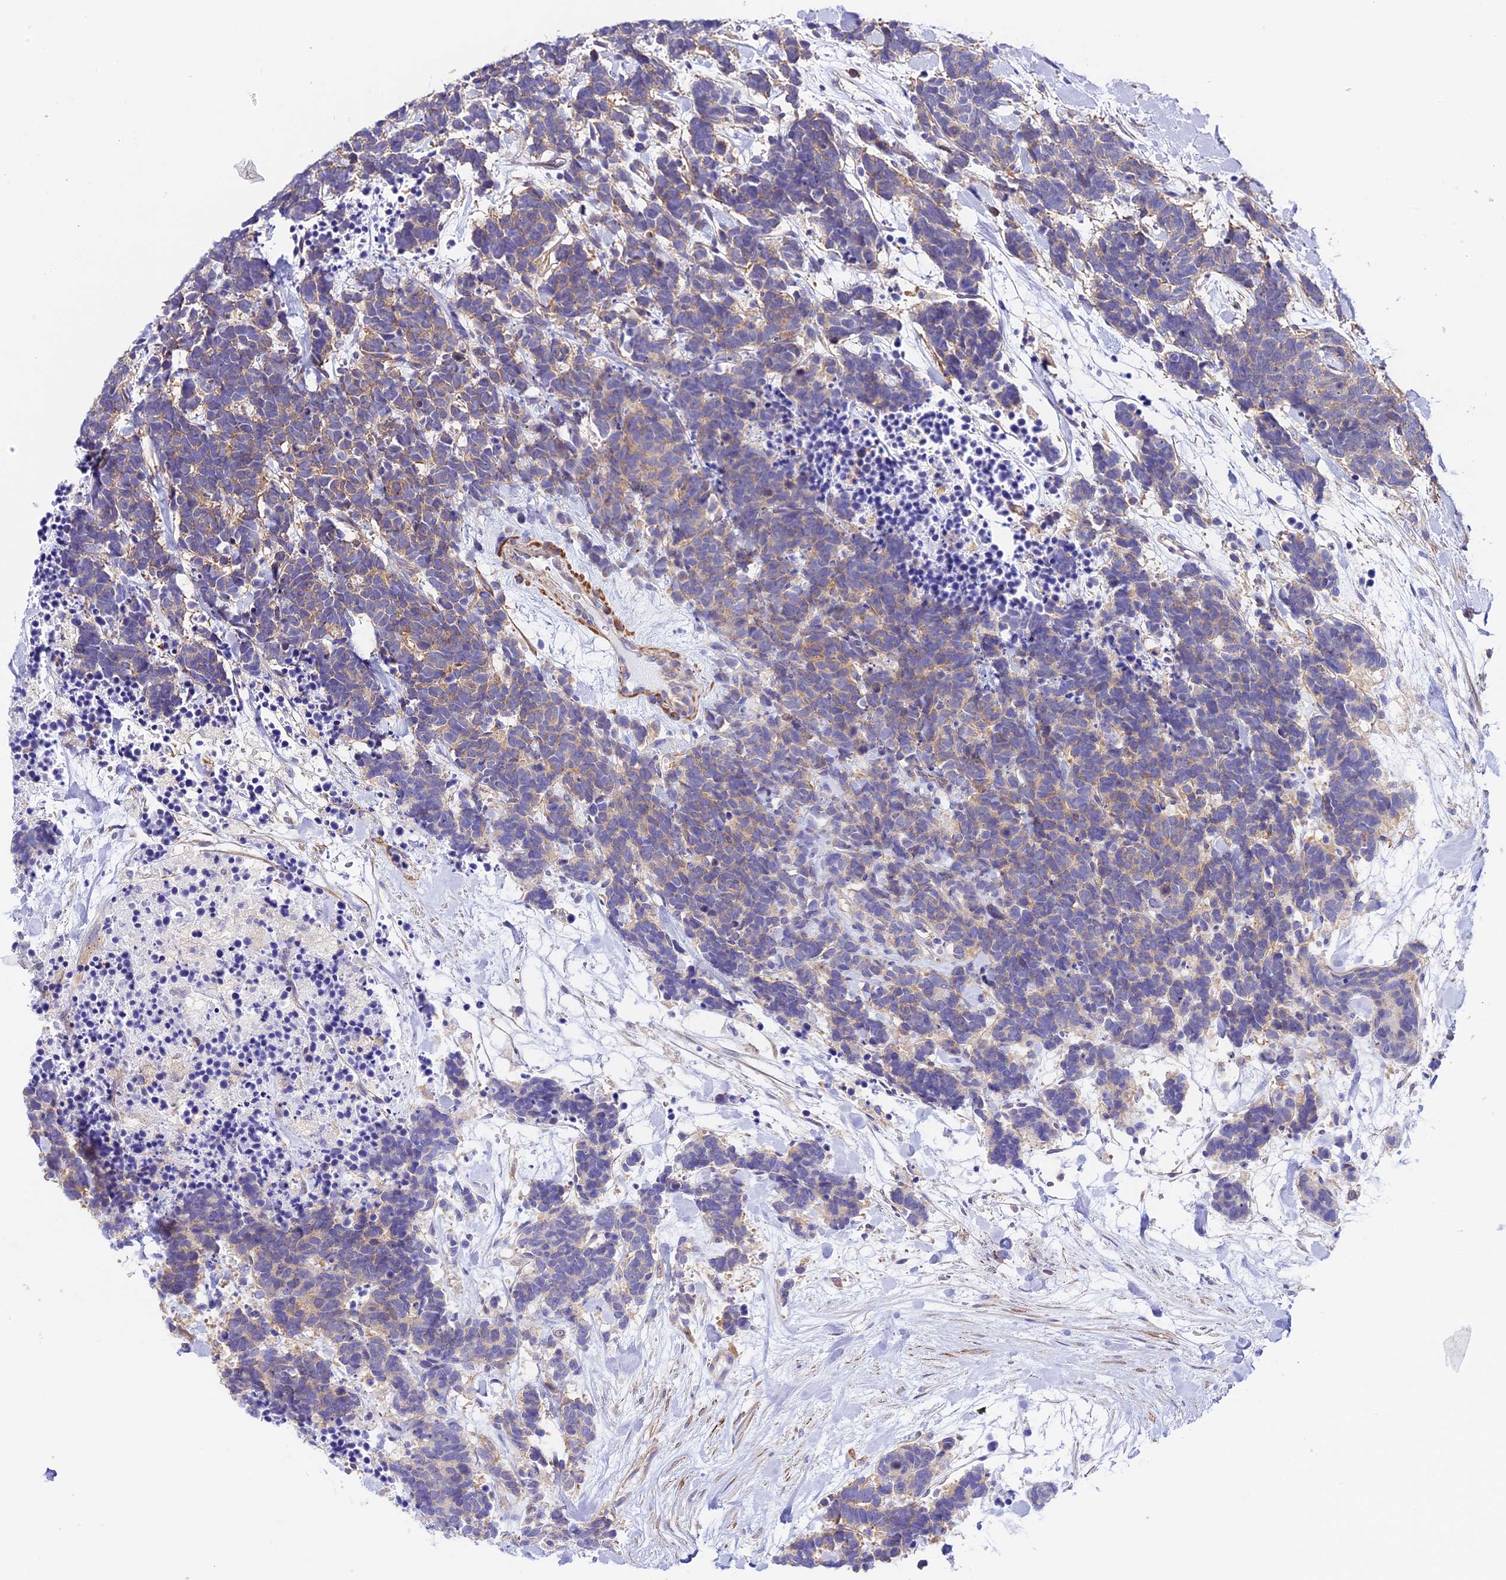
{"staining": {"intensity": "weak", "quantity": "25%-75%", "location": "cytoplasmic/membranous"}, "tissue": "carcinoid", "cell_type": "Tumor cells", "image_type": "cancer", "snomed": [{"axis": "morphology", "description": "Carcinoma, NOS"}, {"axis": "morphology", "description": "Carcinoid, malignant, NOS"}, {"axis": "topography", "description": "Prostate"}], "caption": "Immunohistochemistry (IHC) of human malignant carcinoid exhibits low levels of weak cytoplasmic/membranous positivity in approximately 25%-75% of tumor cells.", "gene": "HOMER3", "patient": {"sex": "male", "age": 57}}